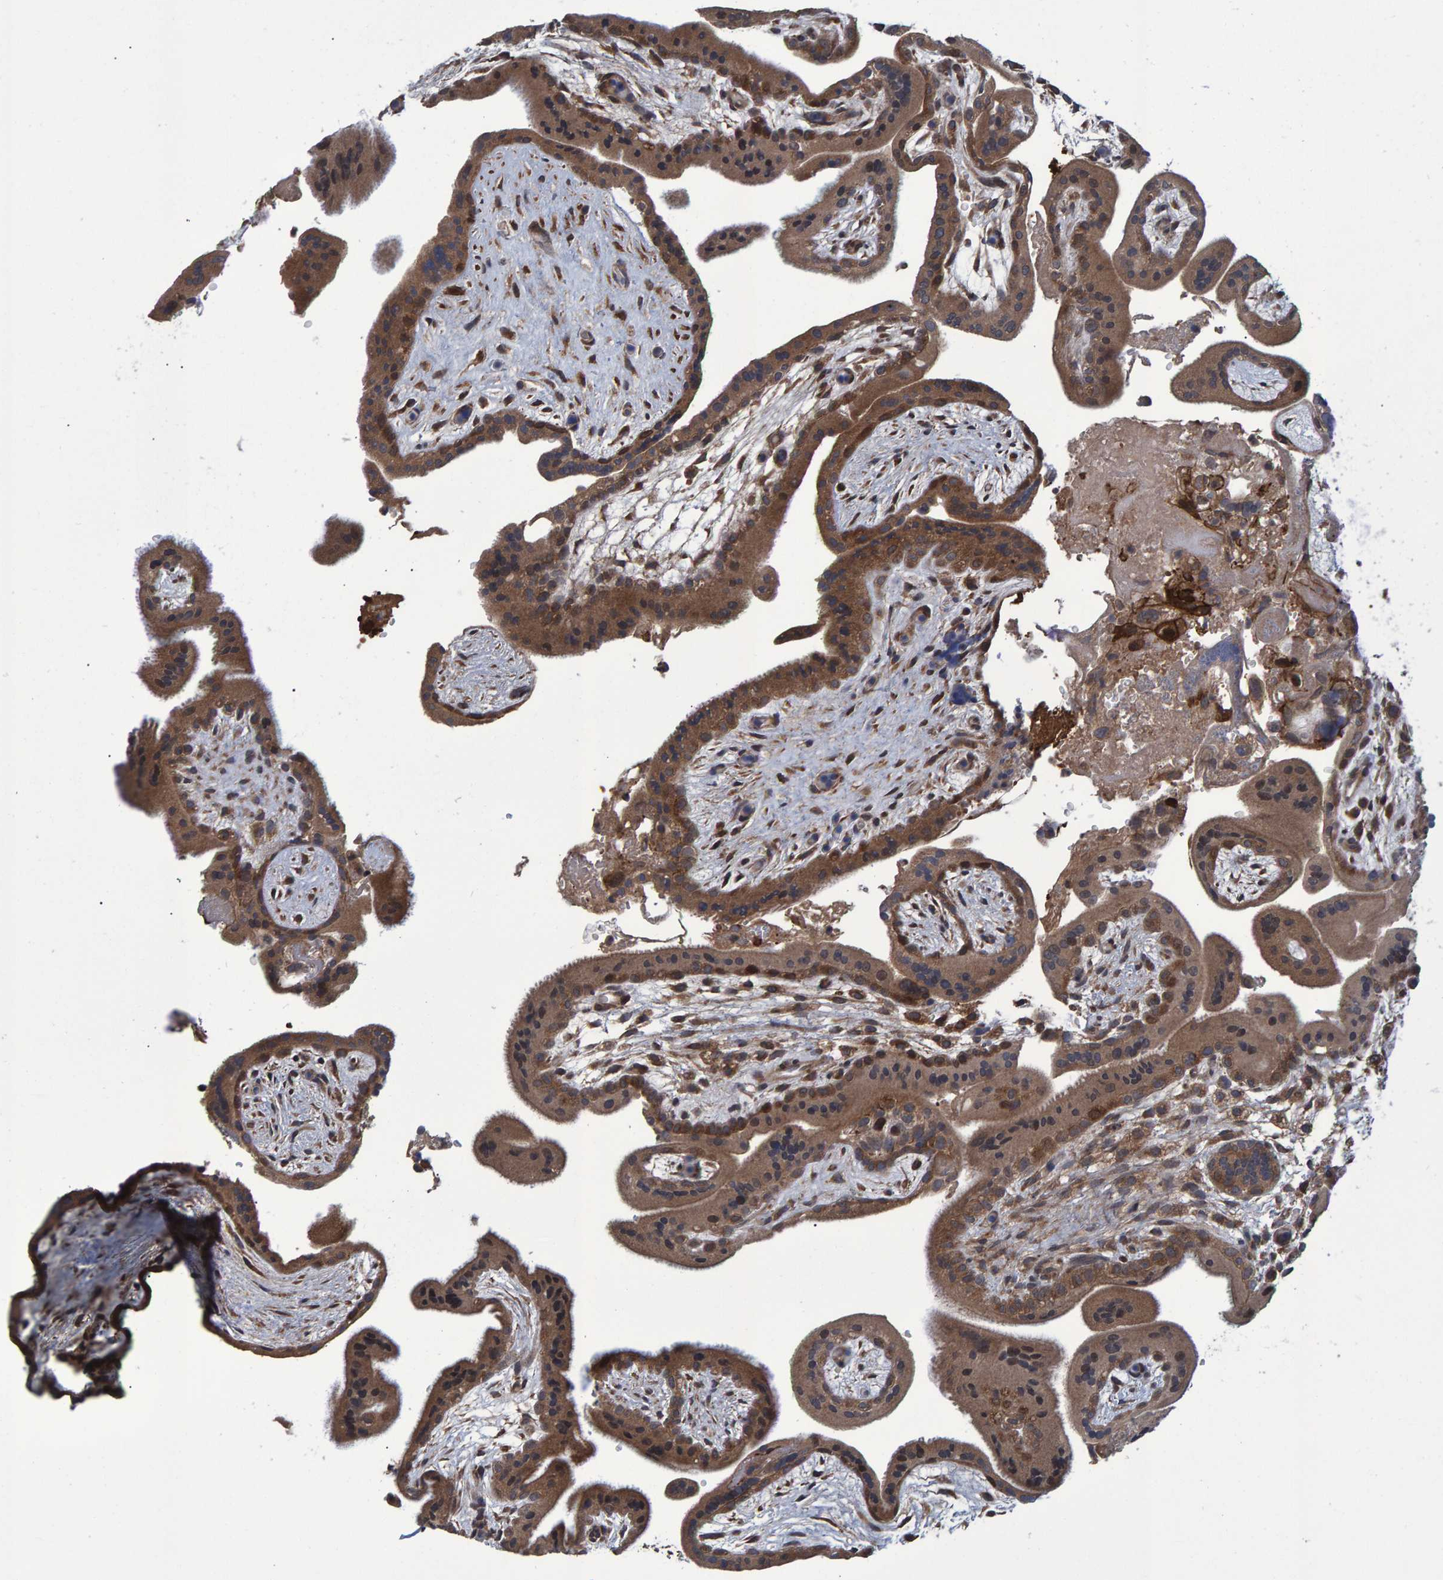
{"staining": {"intensity": "moderate", "quantity": ">75%", "location": "cytoplasmic/membranous"}, "tissue": "placenta", "cell_type": "Decidual cells", "image_type": "normal", "snomed": [{"axis": "morphology", "description": "Normal tissue, NOS"}, {"axis": "topography", "description": "Placenta"}], "caption": "Protein expression analysis of benign placenta reveals moderate cytoplasmic/membranous positivity in about >75% of decidual cells. (Stains: DAB (3,3'-diaminobenzidine) in brown, nuclei in blue, Microscopy: brightfield microscopy at high magnification).", "gene": "ATP6V1H", "patient": {"sex": "female", "age": 35}}